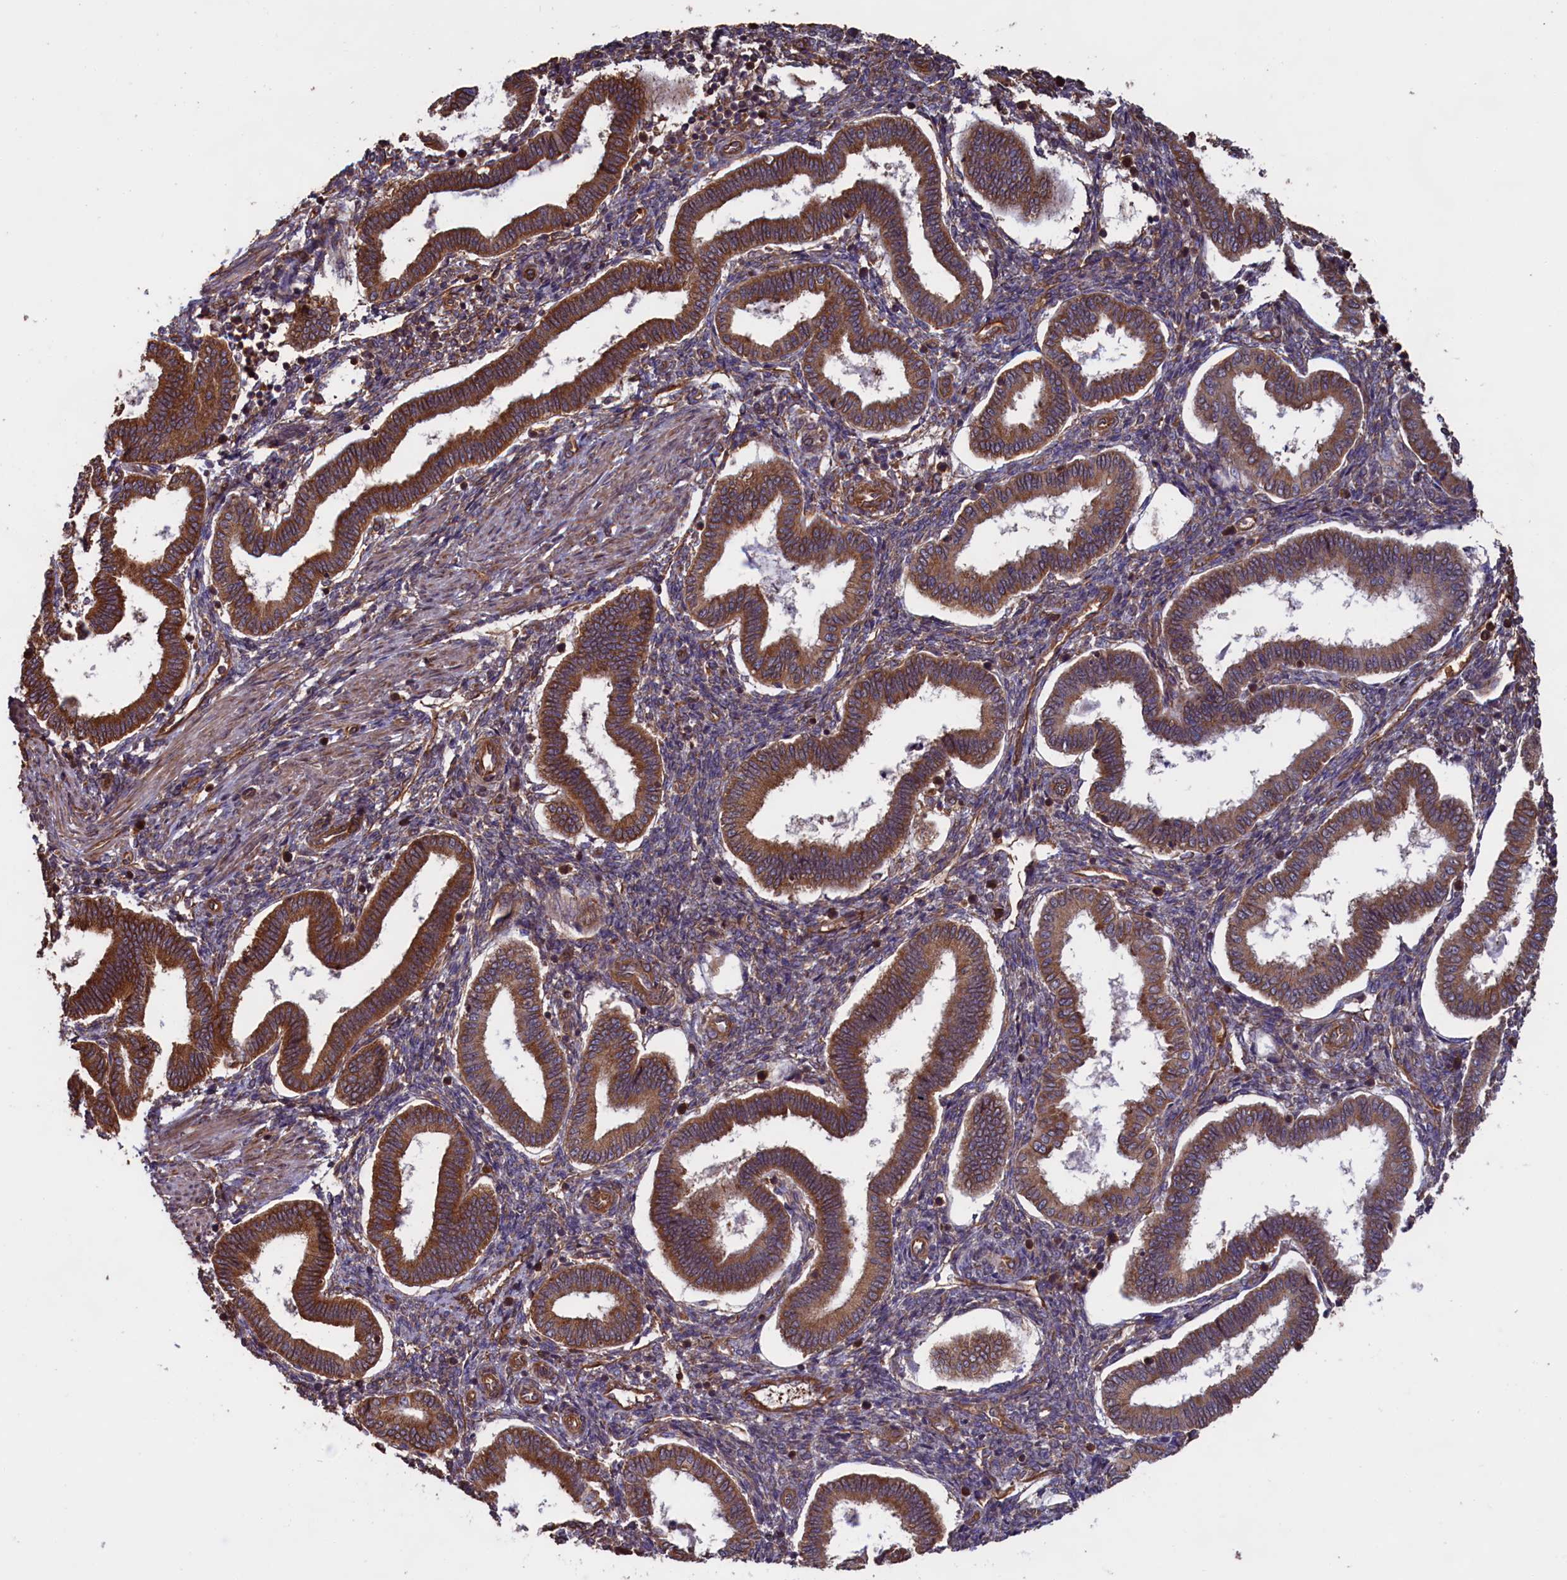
{"staining": {"intensity": "strong", "quantity": "25%-75%", "location": "cytoplasmic/membranous"}, "tissue": "endometrium", "cell_type": "Cells in endometrial stroma", "image_type": "normal", "snomed": [{"axis": "morphology", "description": "Normal tissue, NOS"}, {"axis": "topography", "description": "Endometrium"}], "caption": "Immunohistochemical staining of unremarkable human endometrium demonstrates strong cytoplasmic/membranous protein positivity in about 25%-75% of cells in endometrial stroma.", "gene": "CCDC124", "patient": {"sex": "female", "age": 24}}